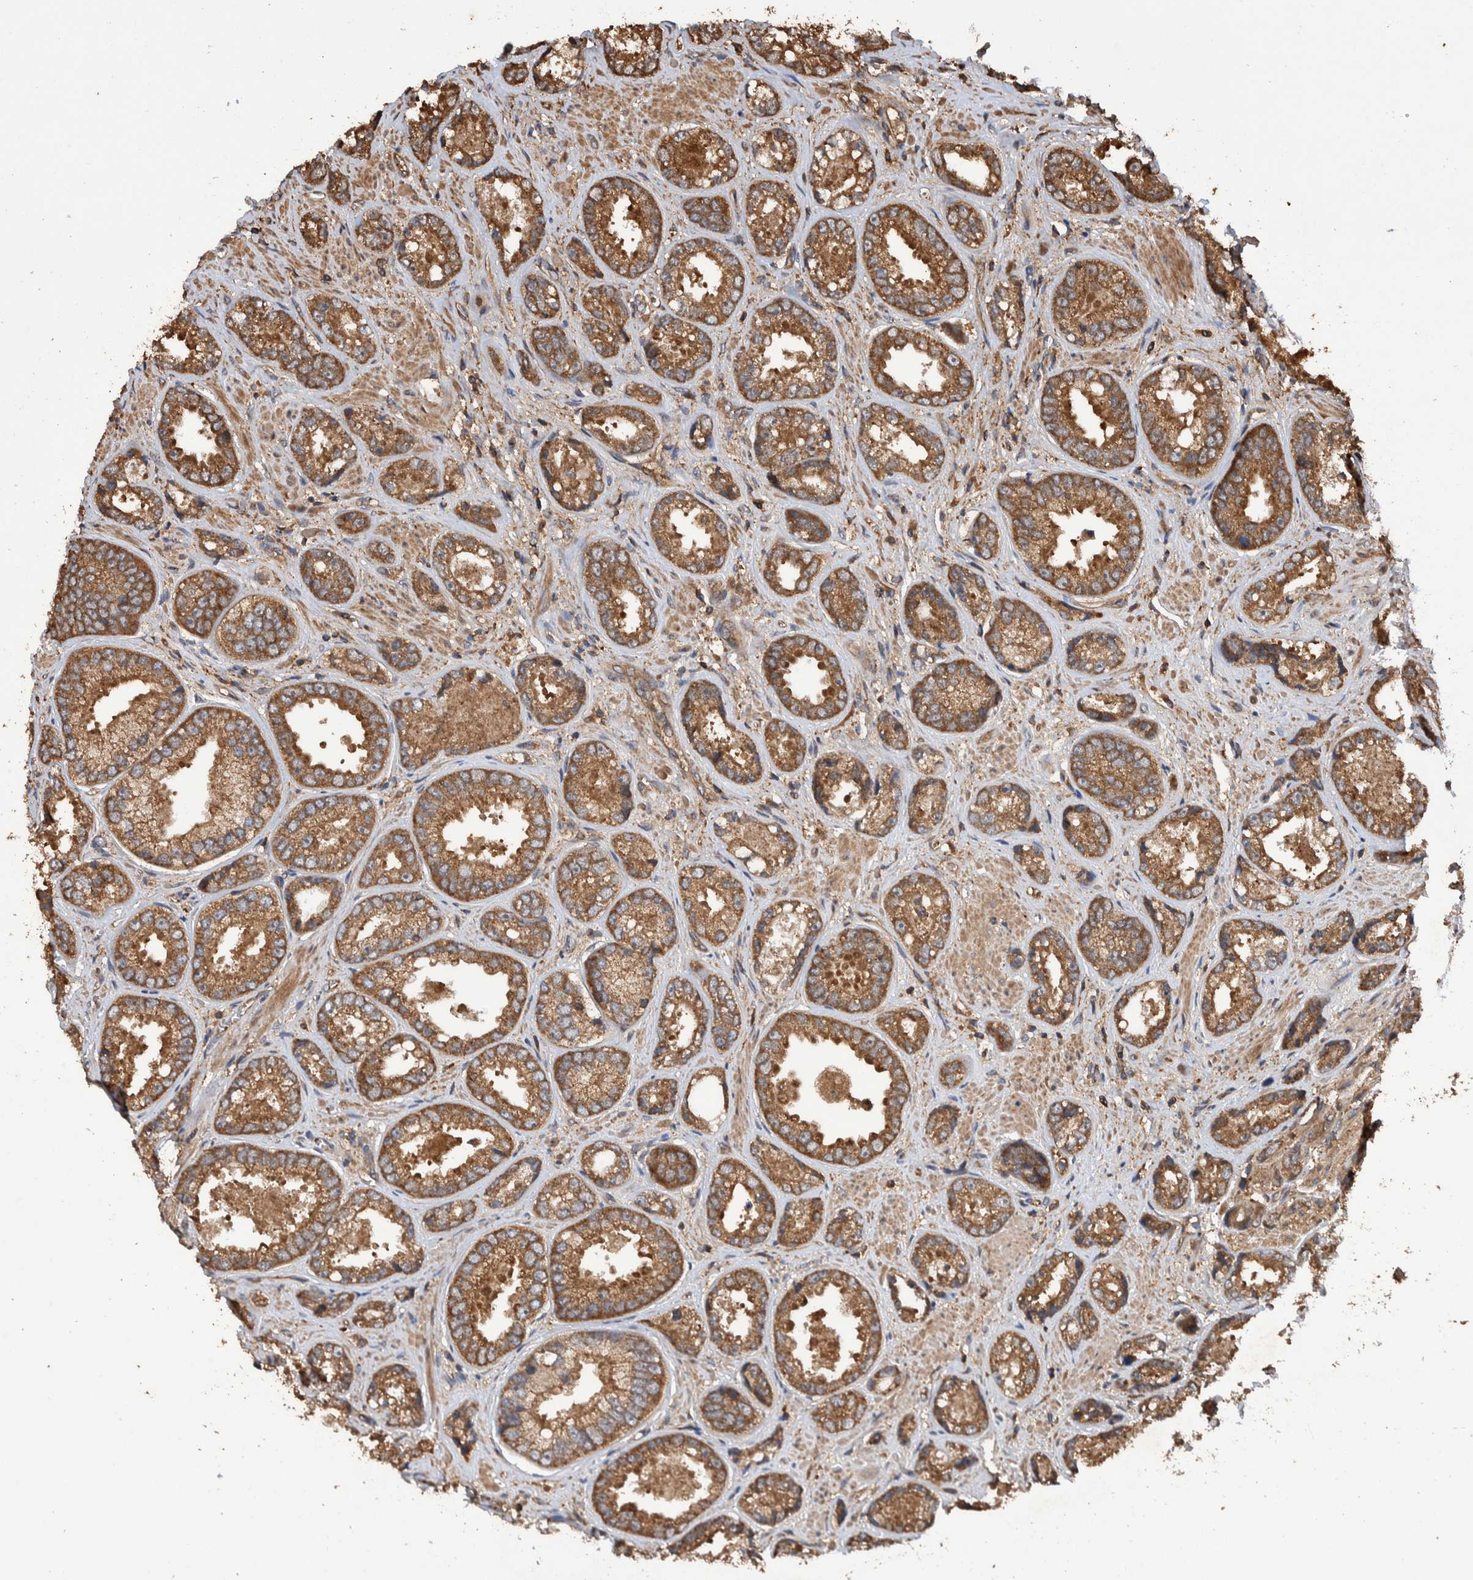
{"staining": {"intensity": "moderate", "quantity": ">75%", "location": "cytoplasmic/membranous"}, "tissue": "prostate cancer", "cell_type": "Tumor cells", "image_type": "cancer", "snomed": [{"axis": "morphology", "description": "Adenocarcinoma, High grade"}, {"axis": "topography", "description": "Prostate"}], "caption": "Tumor cells display moderate cytoplasmic/membranous expression in about >75% of cells in high-grade adenocarcinoma (prostate).", "gene": "VBP1", "patient": {"sex": "male", "age": 61}}